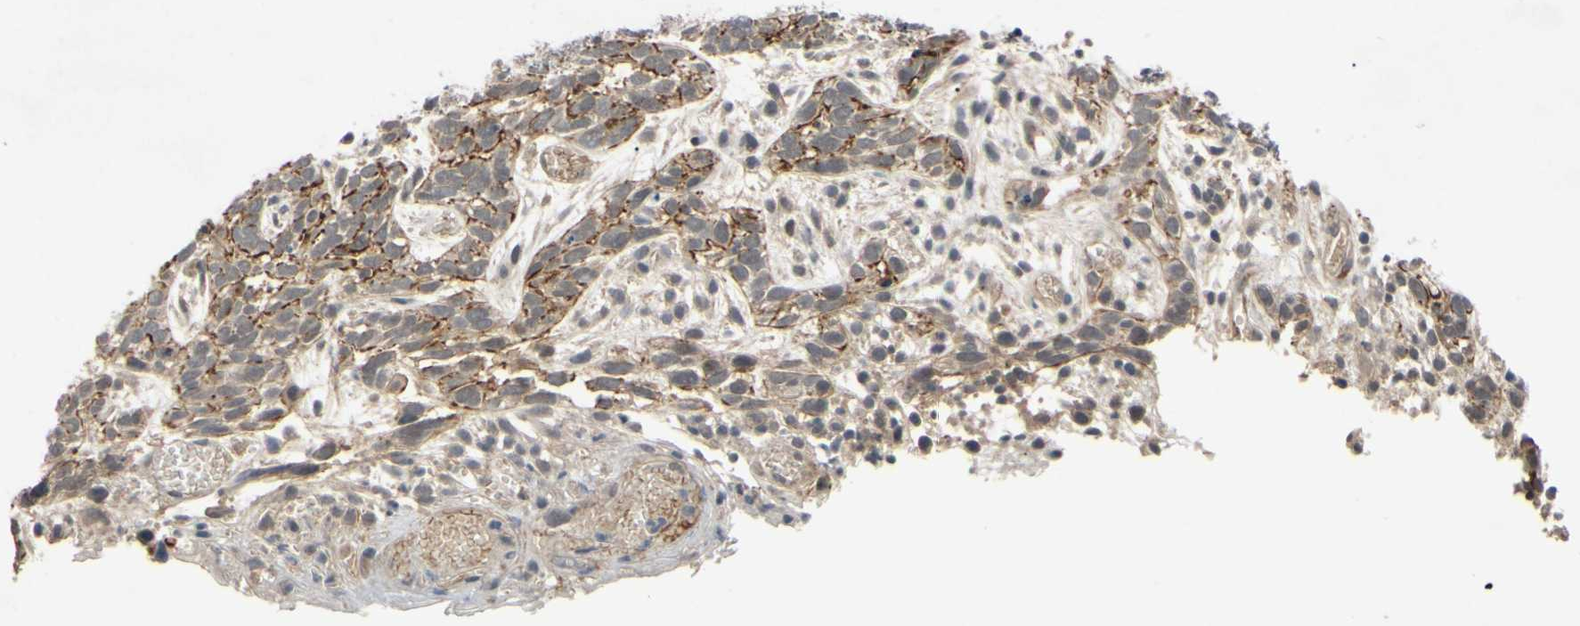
{"staining": {"intensity": "strong", "quantity": ">75%", "location": "cytoplasmic/membranous"}, "tissue": "skin cancer", "cell_type": "Tumor cells", "image_type": "cancer", "snomed": [{"axis": "morphology", "description": "Basal cell carcinoma"}, {"axis": "topography", "description": "Skin"}], "caption": "Immunohistochemistry (IHC) micrograph of neoplastic tissue: human skin cancer (basal cell carcinoma) stained using IHC demonstrates high levels of strong protein expression localized specifically in the cytoplasmic/membranous of tumor cells, appearing as a cytoplasmic/membranous brown color.", "gene": "ALK", "patient": {"sex": "male", "age": 87}}